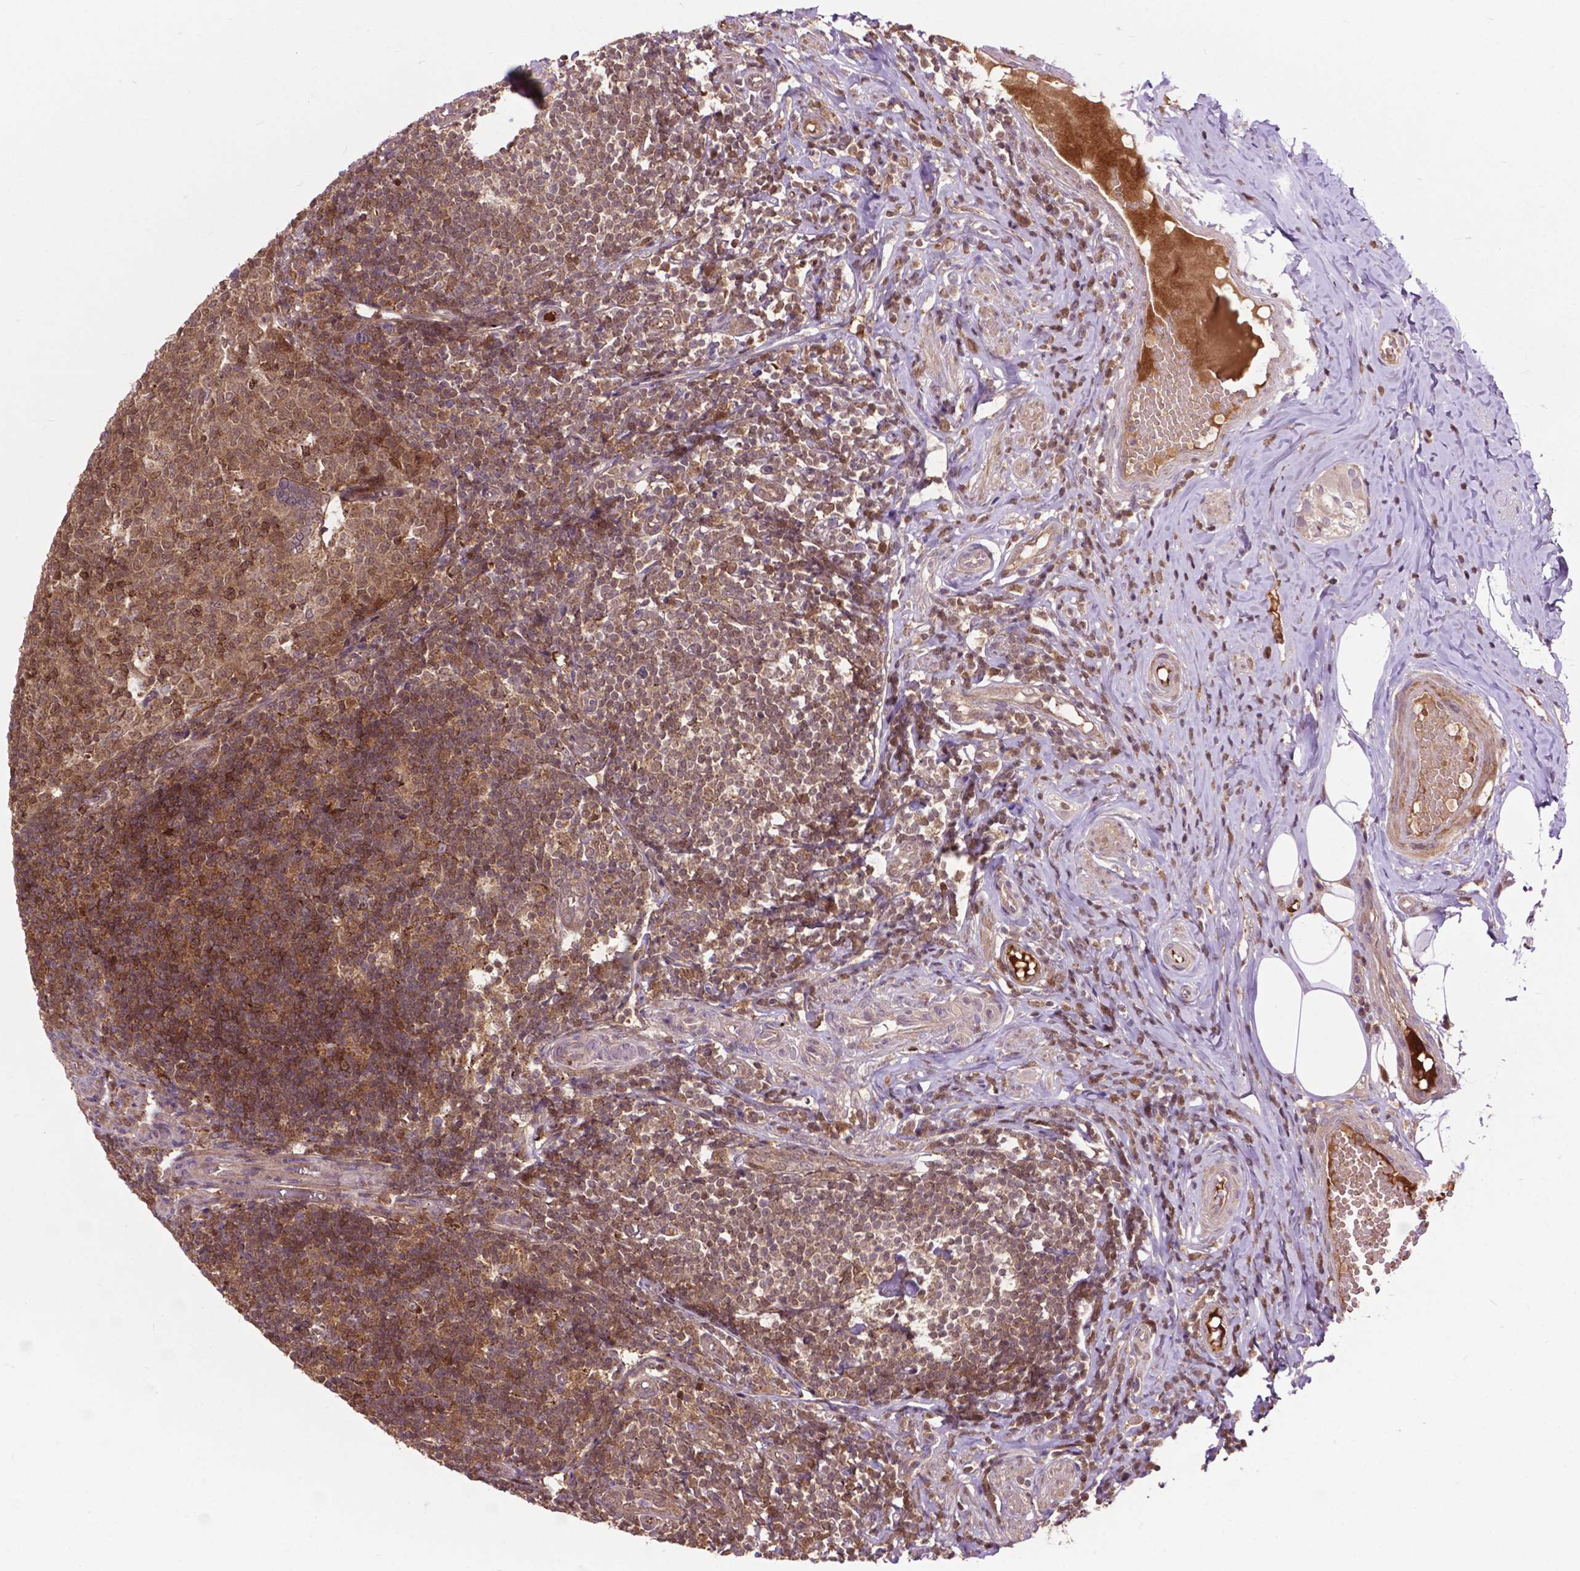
{"staining": {"intensity": "moderate", "quantity": ">75%", "location": "cytoplasmic/membranous"}, "tissue": "appendix", "cell_type": "Glandular cells", "image_type": "normal", "snomed": [{"axis": "morphology", "description": "Normal tissue, NOS"}, {"axis": "topography", "description": "Appendix"}], "caption": "Immunohistochemistry image of normal appendix: human appendix stained using immunohistochemistry displays medium levels of moderate protein expression localized specifically in the cytoplasmic/membranous of glandular cells, appearing as a cytoplasmic/membranous brown color.", "gene": "CHMP4A", "patient": {"sex": "male", "age": 18}}